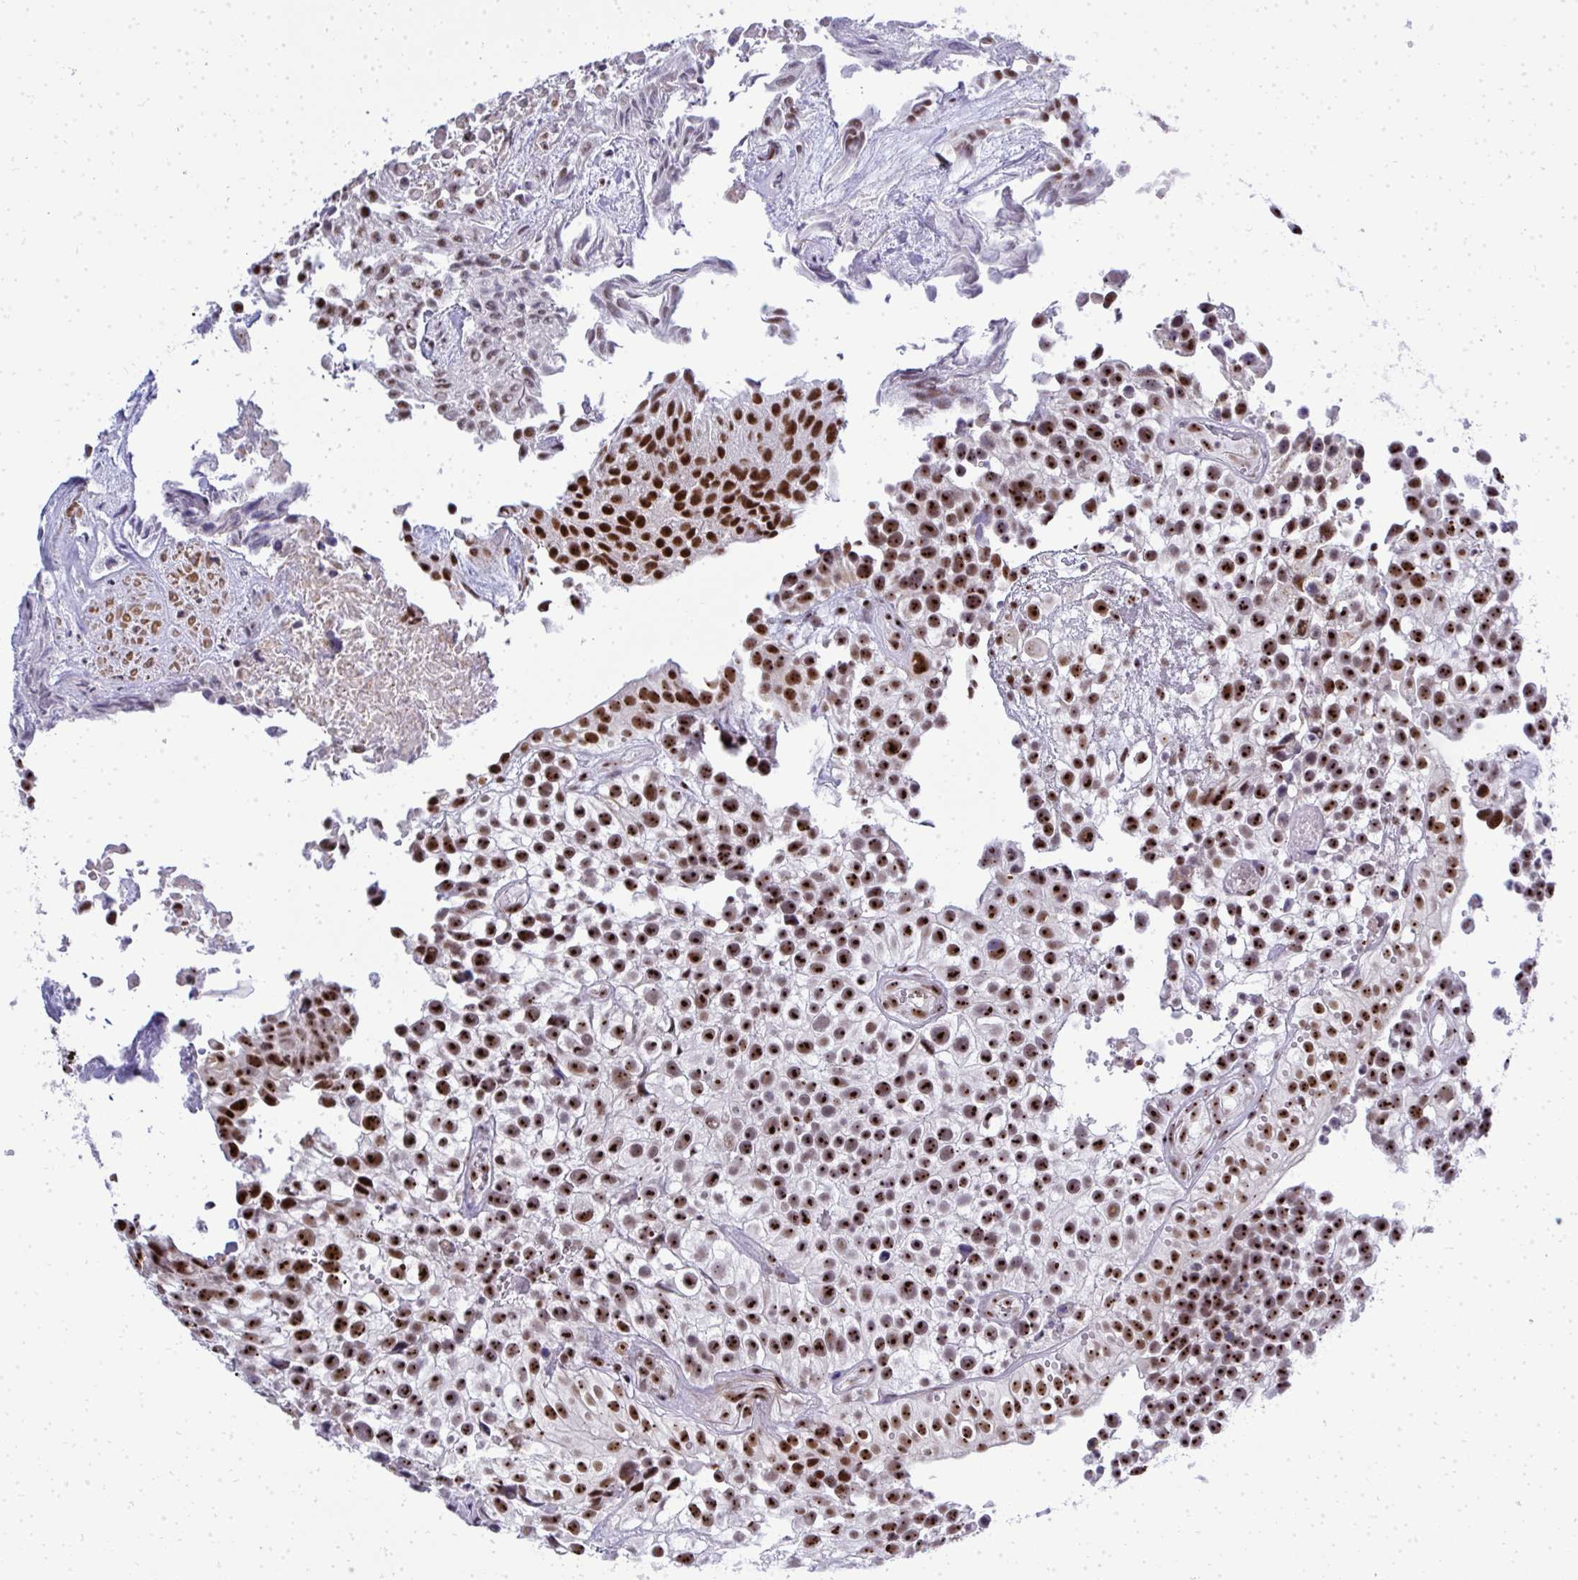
{"staining": {"intensity": "strong", "quantity": ">75%", "location": "nuclear"}, "tissue": "urothelial cancer", "cell_type": "Tumor cells", "image_type": "cancer", "snomed": [{"axis": "morphology", "description": "Urothelial carcinoma, High grade"}, {"axis": "topography", "description": "Urinary bladder"}], "caption": "Protein positivity by IHC displays strong nuclear staining in about >75% of tumor cells in high-grade urothelial carcinoma.", "gene": "SIRT7", "patient": {"sex": "male", "age": 56}}